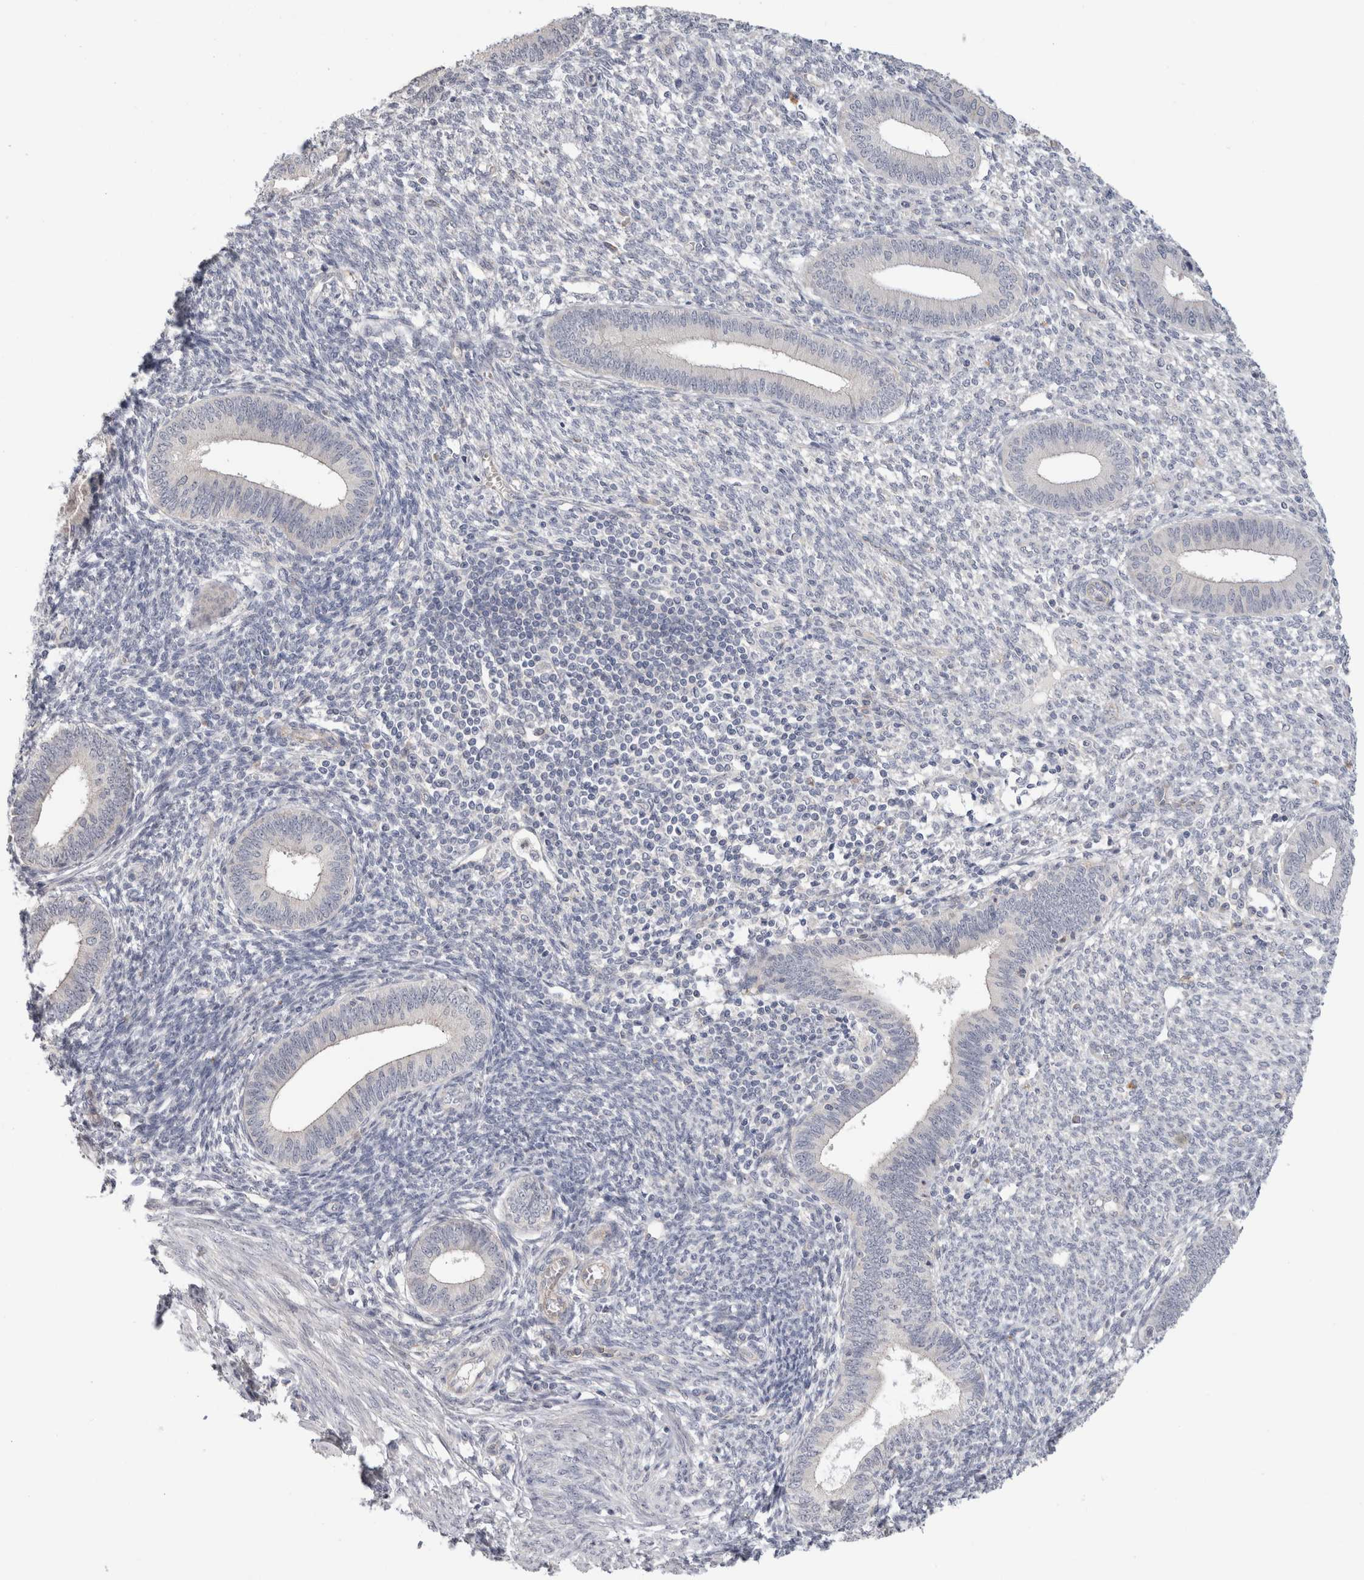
{"staining": {"intensity": "negative", "quantity": "none", "location": "none"}, "tissue": "endometrium", "cell_type": "Cells in endometrial stroma", "image_type": "normal", "snomed": [{"axis": "morphology", "description": "Normal tissue, NOS"}, {"axis": "topography", "description": "Endometrium"}], "caption": "Immunohistochemistry histopathology image of benign endometrium: endometrium stained with DAB (3,3'-diaminobenzidine) displays no significant protein positivity in cells in endometrial stroma. The staining is performed using DAB (3,3'-diaminobenzidine) brown chromogen with nuclei counter-stained in using hematoxylin.", "gene": "AFP", "patient": {"sex": "female", "age": 46}}